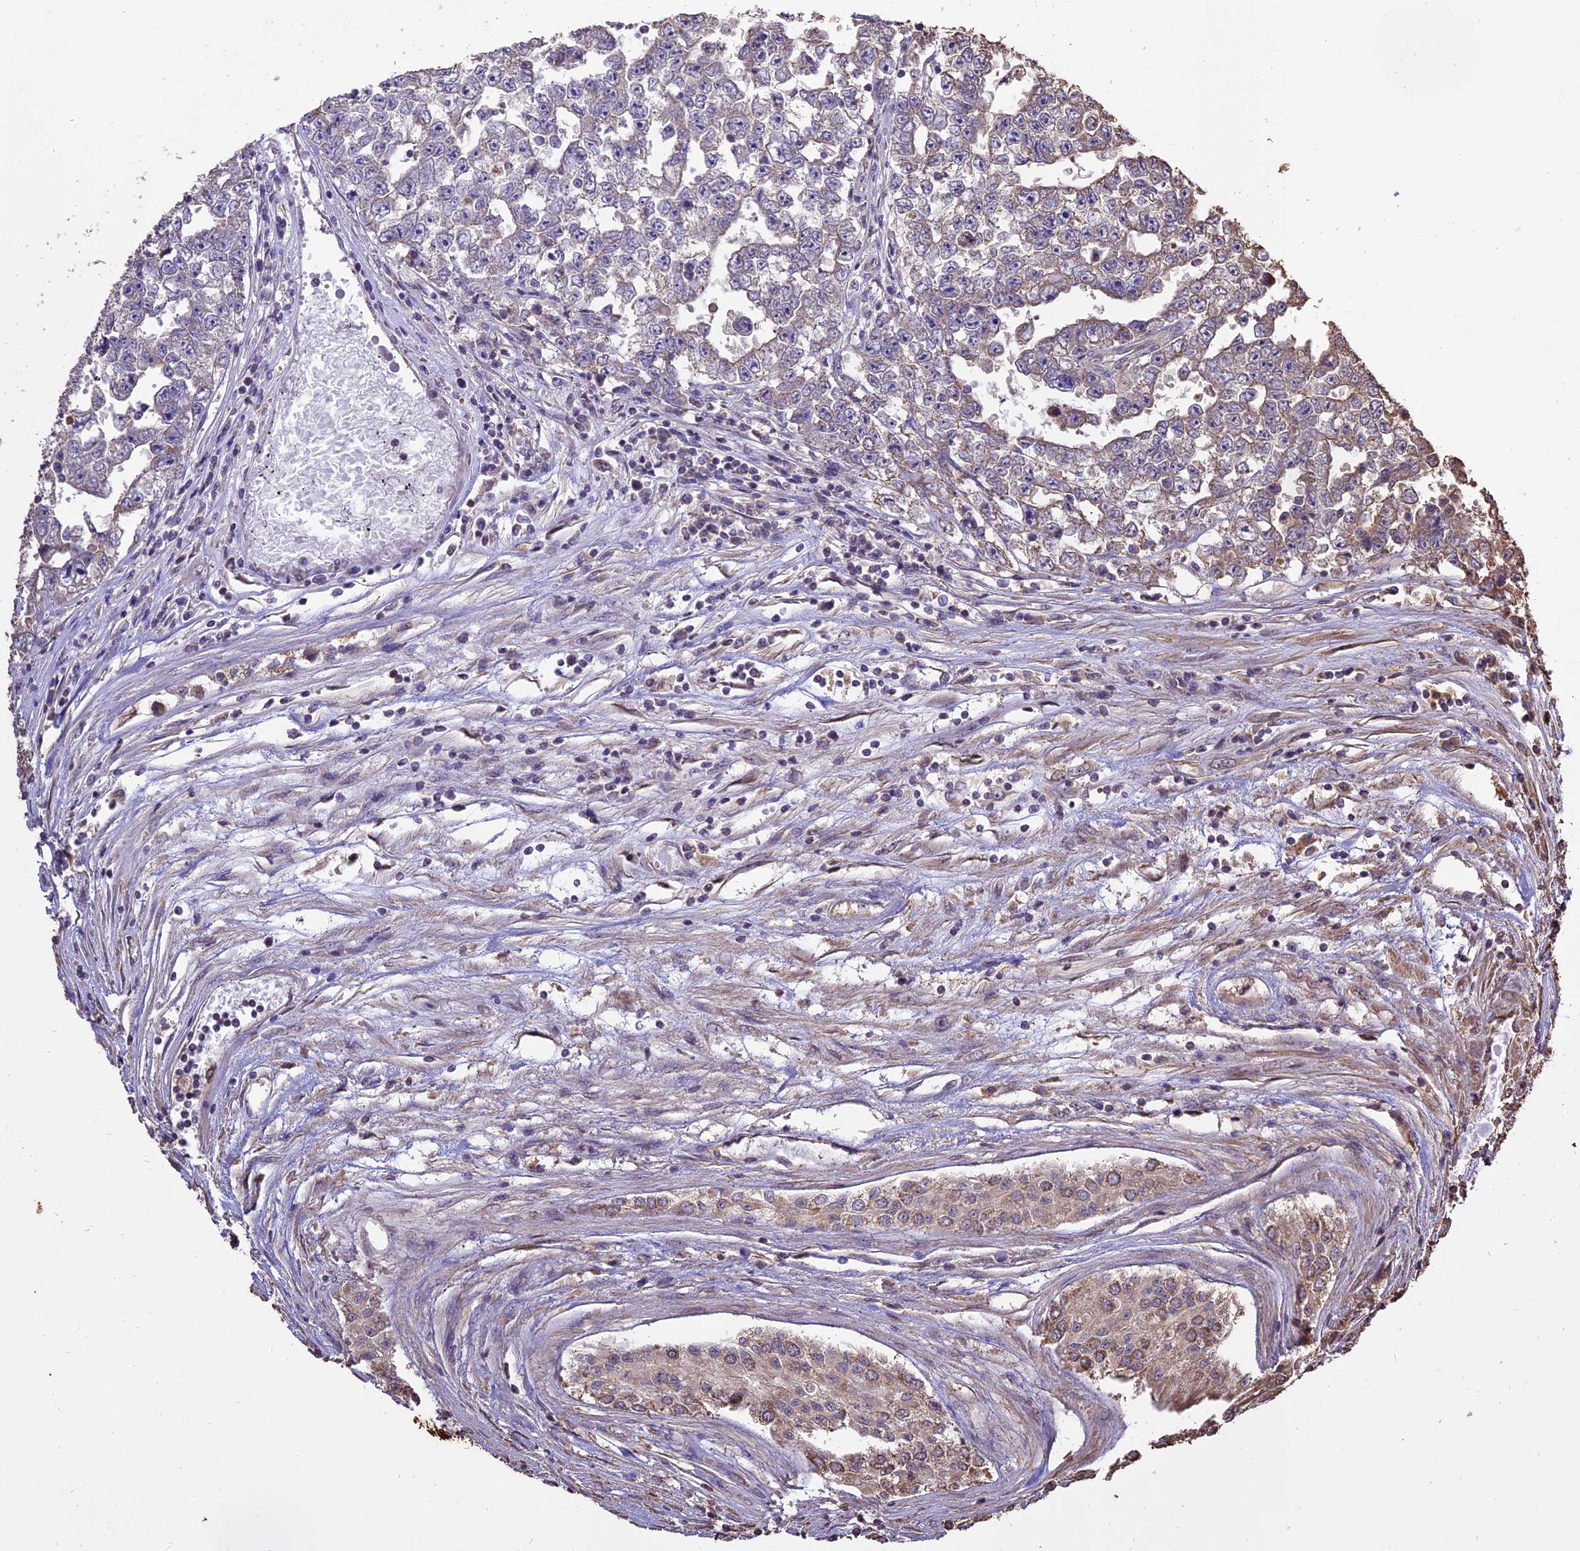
{"staining": {"intensity": "negative", "quantity": "none", "location": "none"}, "tissue": "testis cancer", "cell_type": "Tumor cells", "image_type": "cancer", "snomed": [{"axis": "morphology", "description": "Carcinoma, Embryonal, NOS"}, {"axis": "topography", "description": "Testis"}], "caption": "This is a photomicrograph of immunohistochemistry staining of testis cancer (embryonal carcinoma), which shows no staining in tumor cells.", "gene": "PGPEP1L", "patient": {"sex": "male", "age": 25}}